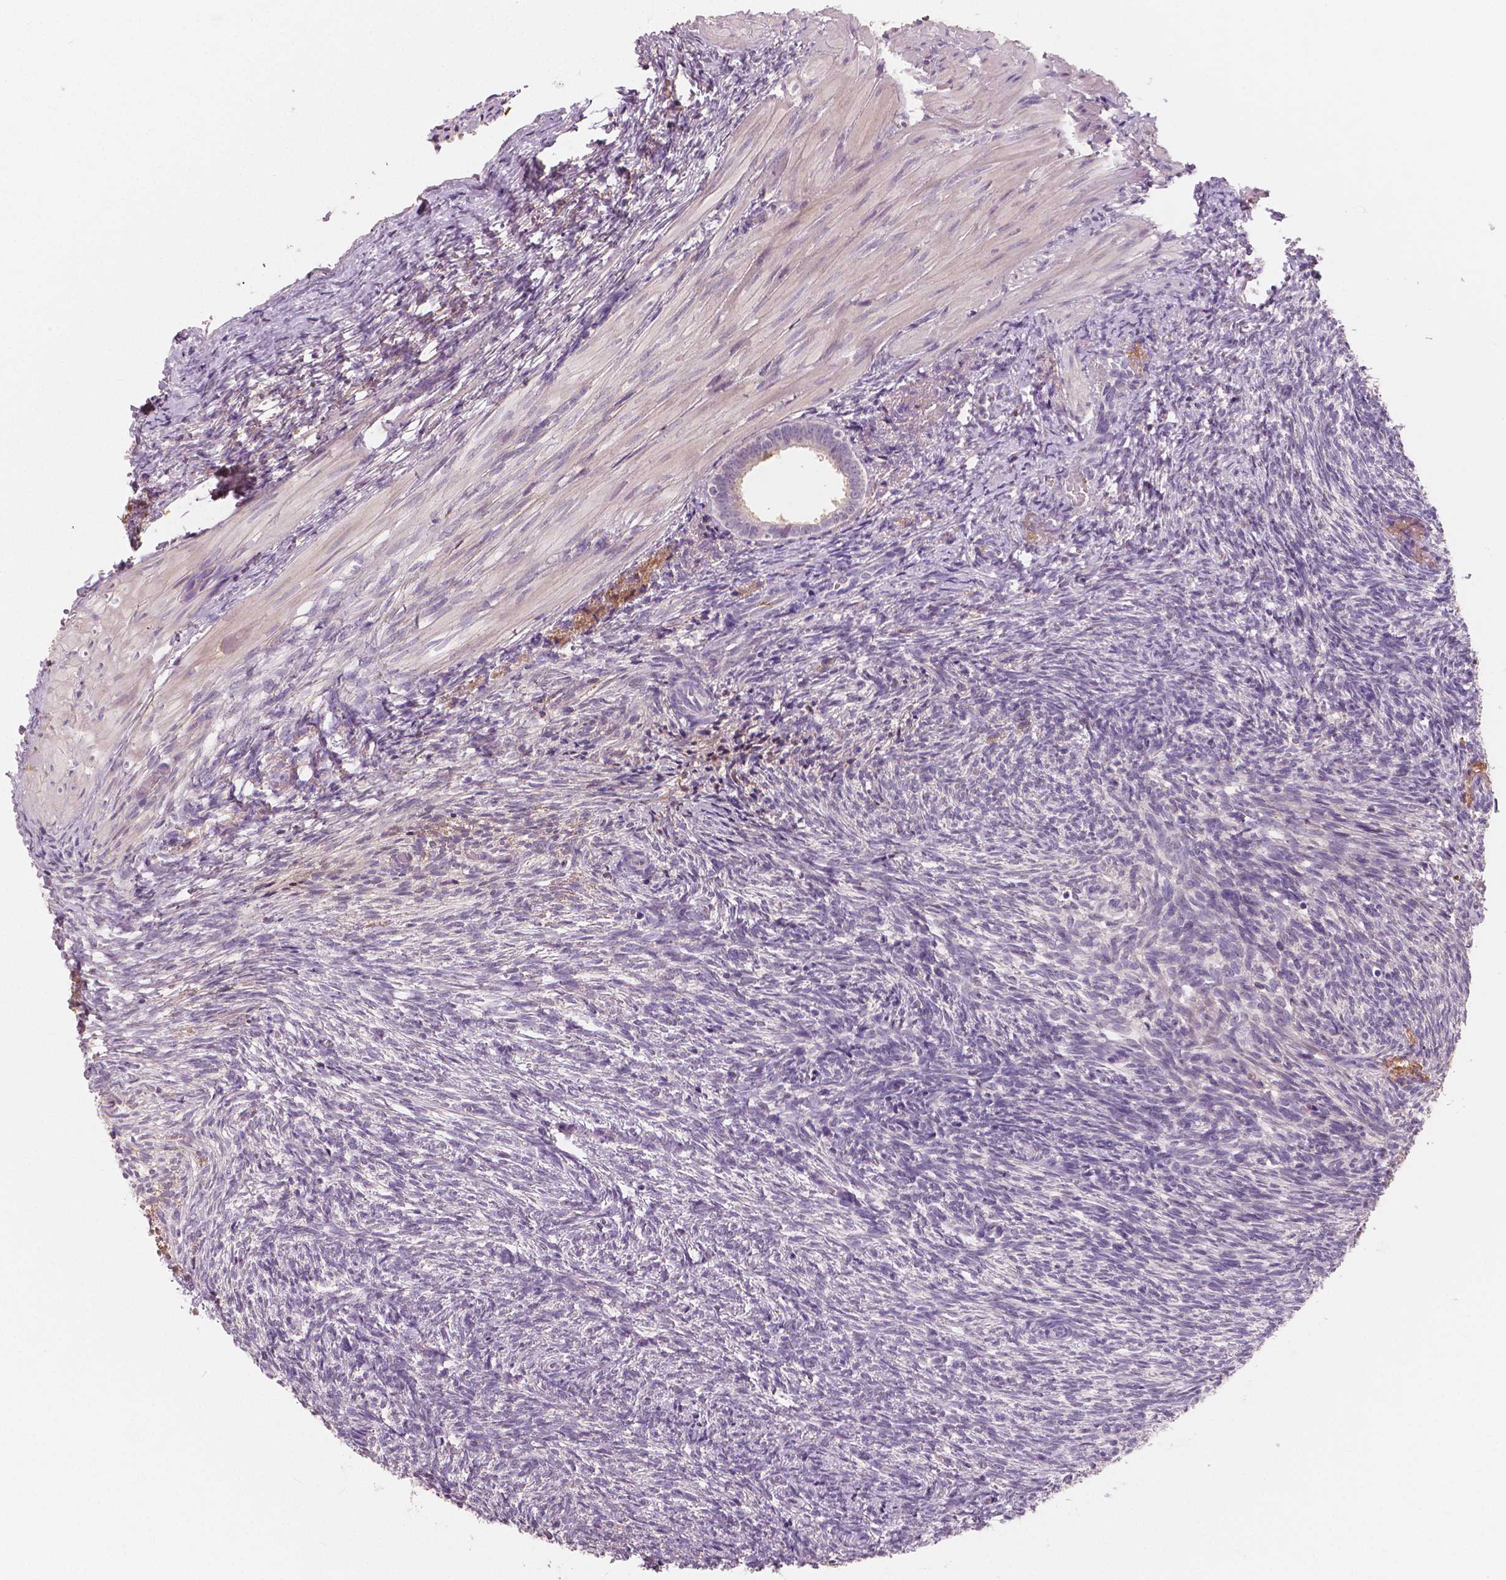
{"staining": {"intensity": "negative", "quantity": "none", "location": "none"}, "tissue": "ovary", "cell_type": "Follicle cells", "image_type": "normal", "snomed": [{"axis": "morphology", "description": "Normal tissue, NOS"}, {"axis": "topography", "description": "Ovary"}], "caption": "Immunohistochemistry of normal ovary displays no expression in follicle cells.", "gene": "APOA4", "patient": {"sex": "female", "age": 46}}